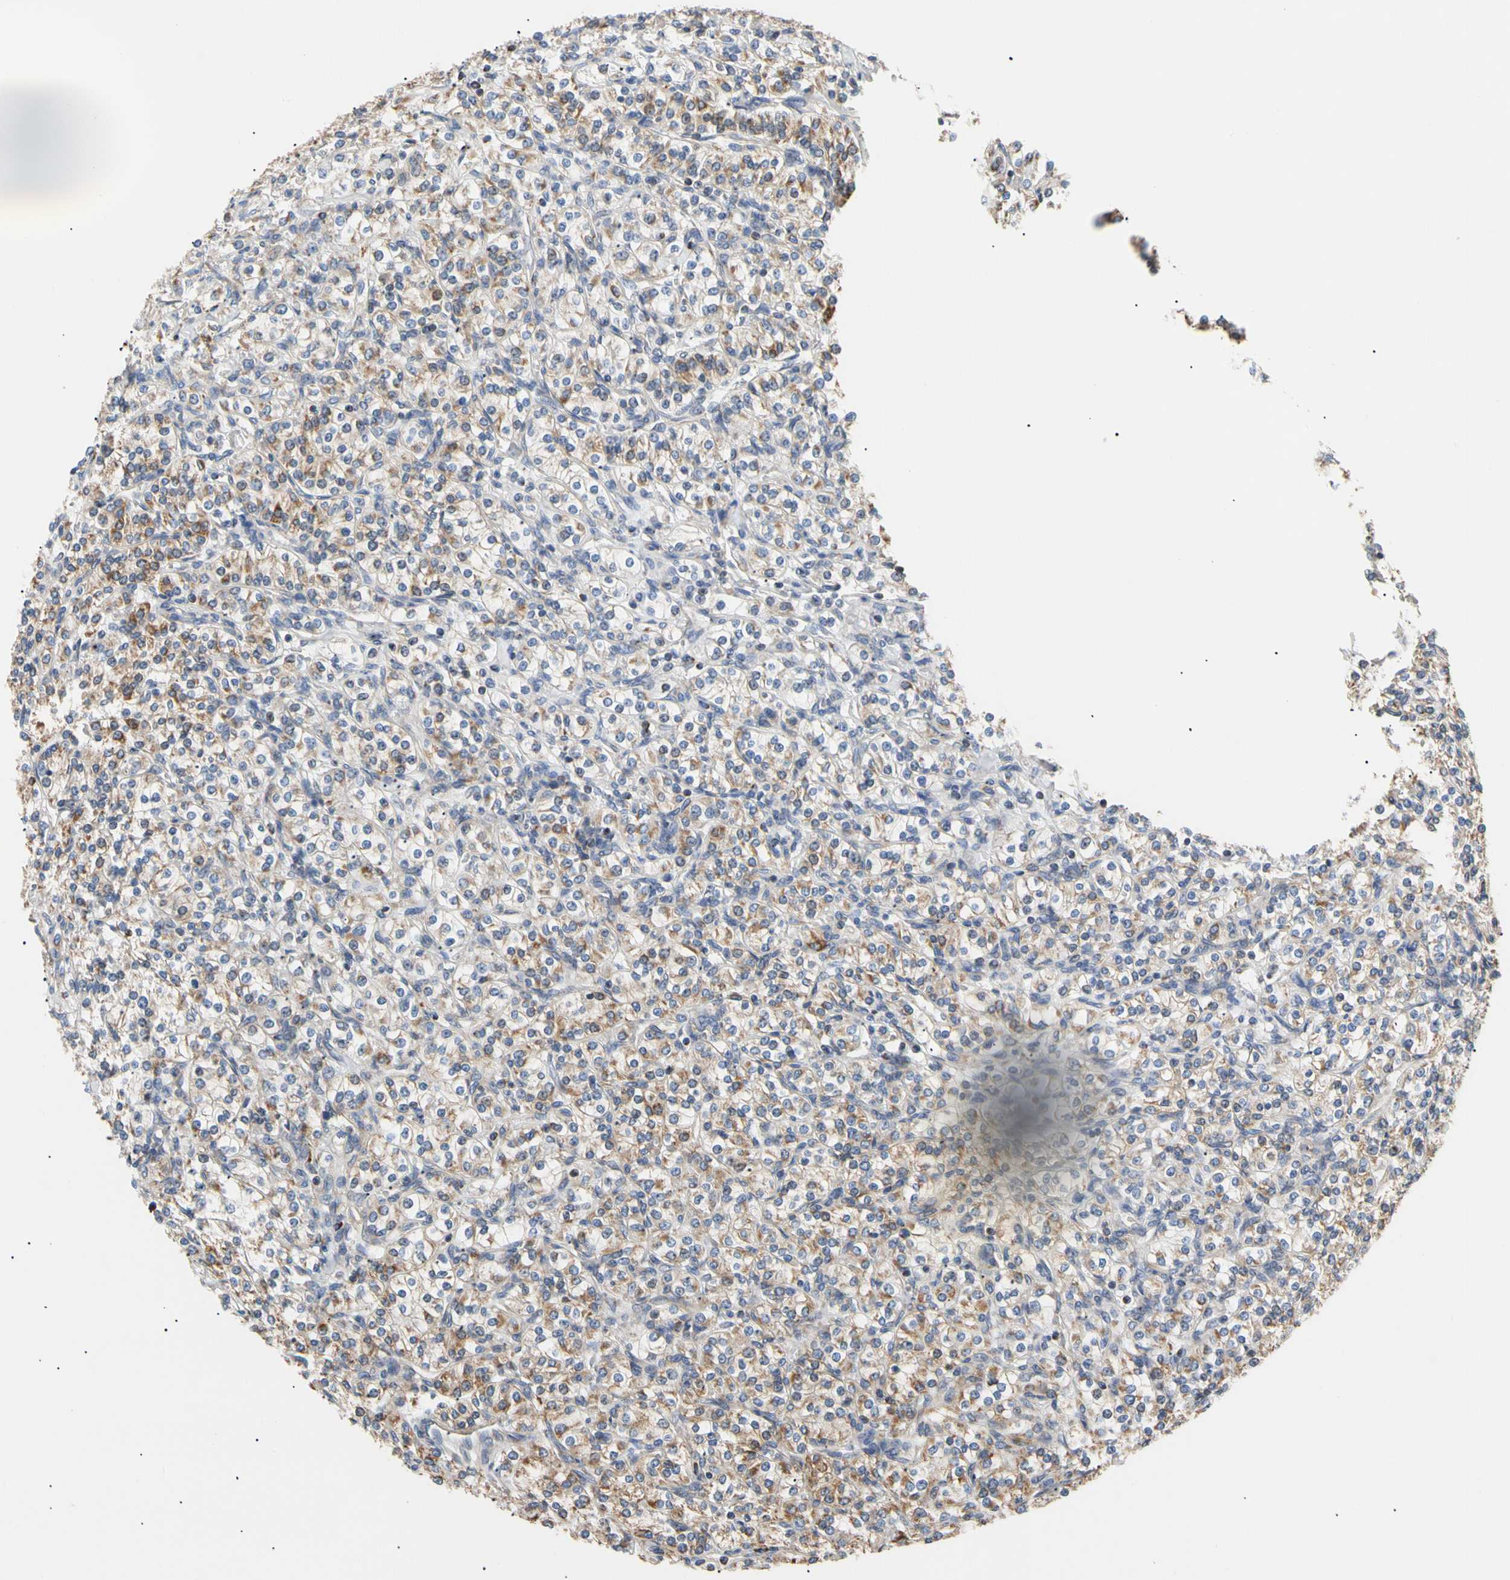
{"staining": {"intensity": "weak", "quantity": "25%-75%", "location": "cytoplasmic/membranous"}, "tissue": "renal cancer", "cell_type": "Tumor cells", "image_type": "cancer", "snomed": [{"axis": "morphology", "description": "Adenocarcinoma, NOS"}, {"axis": "topography", "description": "Kidney"}], "caption": "The histopathology image reveals a brown stain indicating the presence of a protein in the cytoplasmic/membranous of tumor cells in adenocarcinoma (renal). The staining was performed using DAB (3,3'-diaminobenzidine), with brown indicating positive protein expression. Nuclei are stained blue with hematoxylin.", "gene": "PLGRKT", "patient": {"sex": "male", "age": 77}}